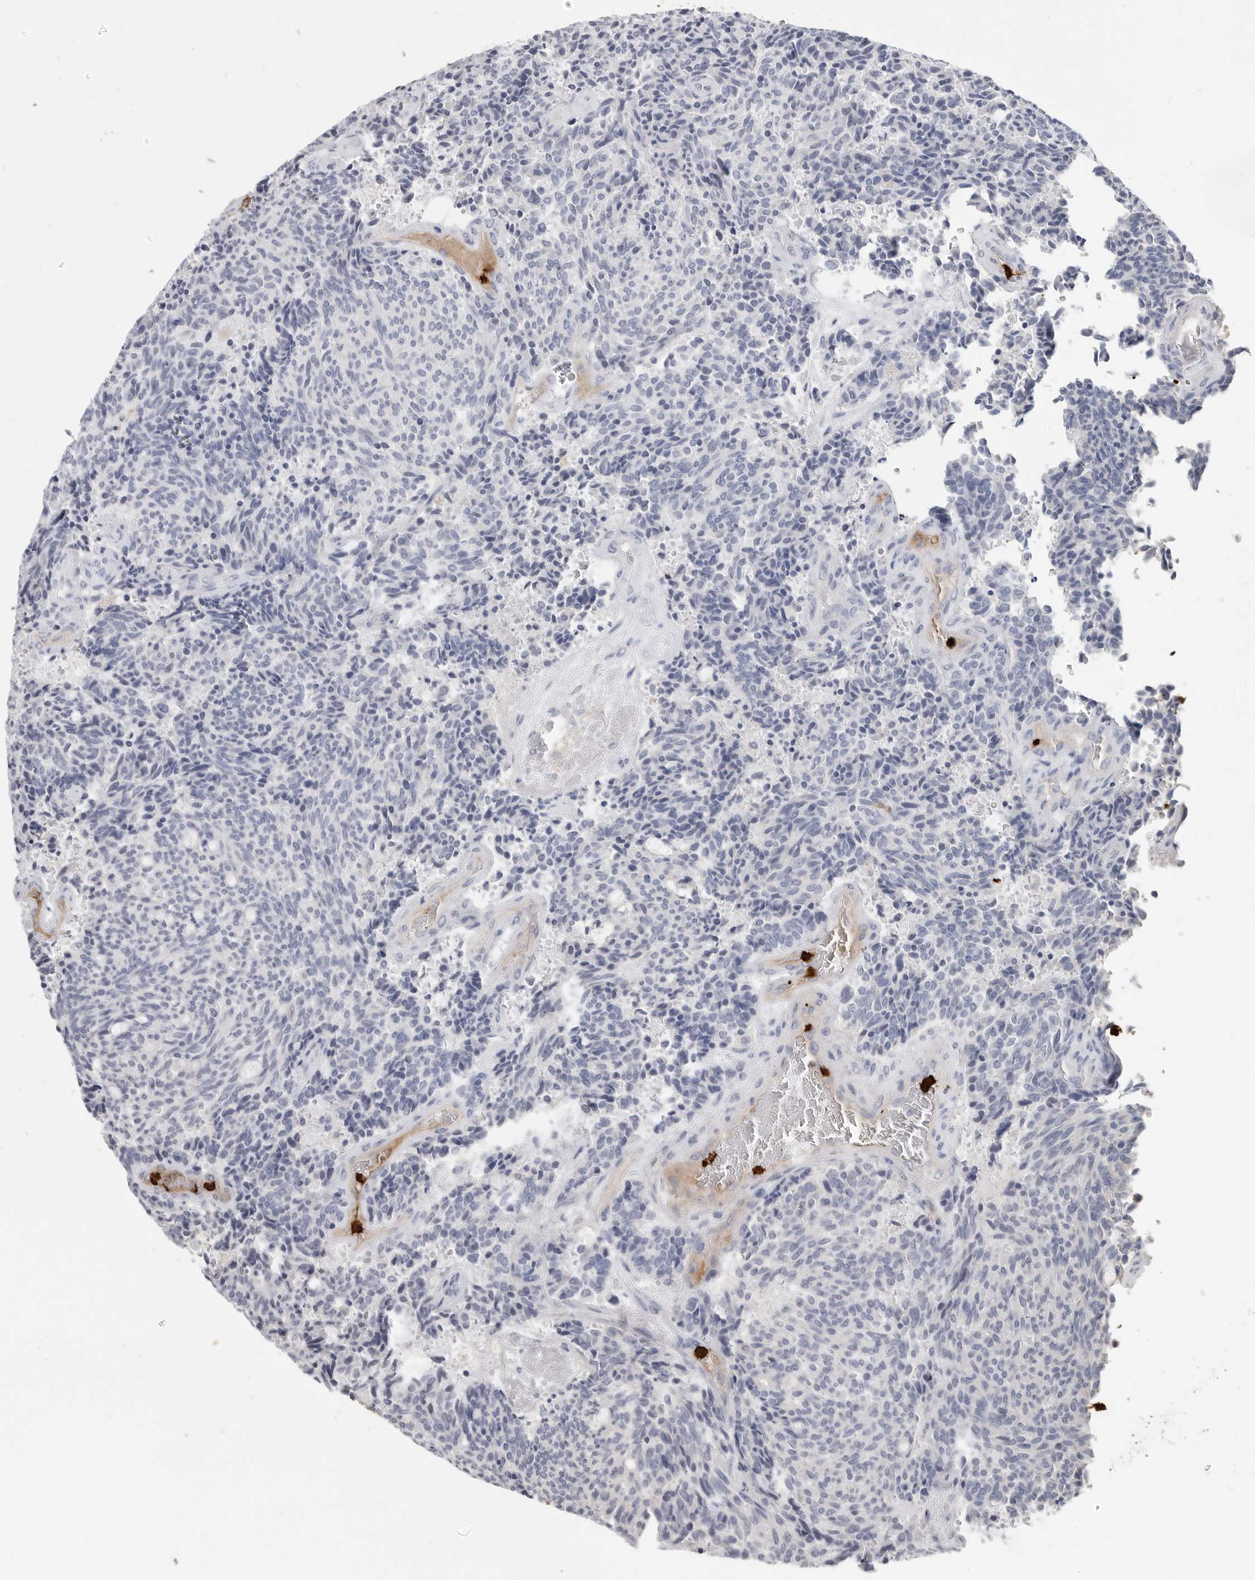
{"staining": {"intensity": "negative", "quantity": "none", "location": "none"}, "tissue": "carcinoid", "cell_type": "Tumor cells", "image_type": "cancer", "snomed": [{"axis": "morphology", "description": "Carcinoid, malignant, NOS"}, {"axis": "topography", "description": "Pancreas"}], "caption": "Immunohistochemistry (IHC) of carcinoid demonstrates no positivity in tumor cells. (DAB immunohistochemistry, high magnification).", "gene": "CYB561D1", "patient": {"sex": "female", "age": 54}}